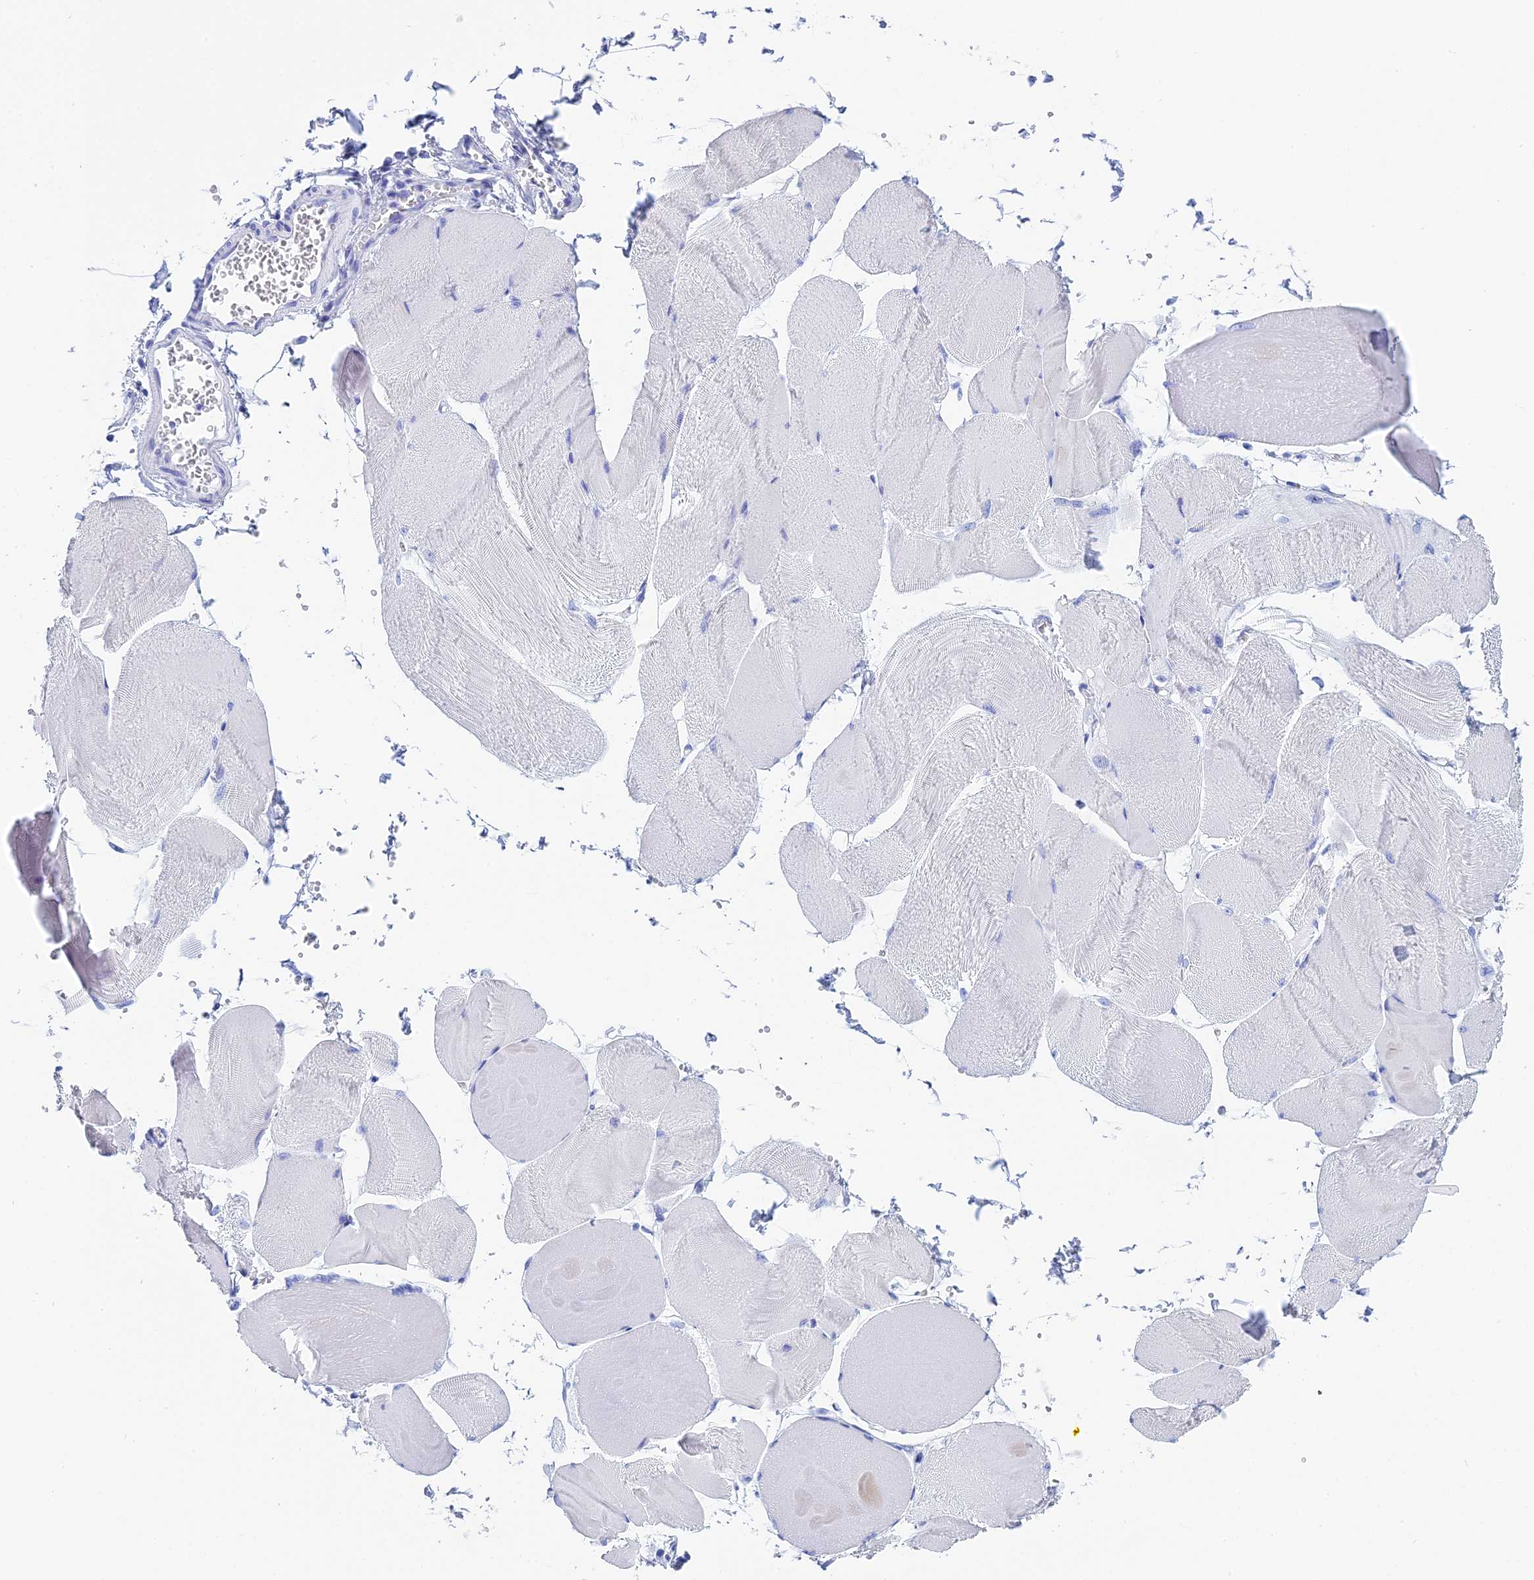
{"staining": {"intensity": "negative", "quantity": "none", "location": "none"}, "tissue": "skeletal muscle", "cell_type": "Myocytes", "image_type": "normal", "snomed": [{"axis": "morphology", "description": "Normal tissue, NOS"}, {"axis": "morphology", "description": "Basal cell carcinoma"}, {"axis": "topography", "description": "Skeletal muscle"}], "caption": "Immunohistochemistry histopathology image of unremarkable skeletal muscle stained for a protein (brown), which exhibits no positivity in myocytes. (Stains: DAB immunohistochemistry with hematoxylin counter stain, Microscopy: brightfield microscopy at high magnification).", "gene": "TEX101", "patient": {"sex": "female", "age": 64}}